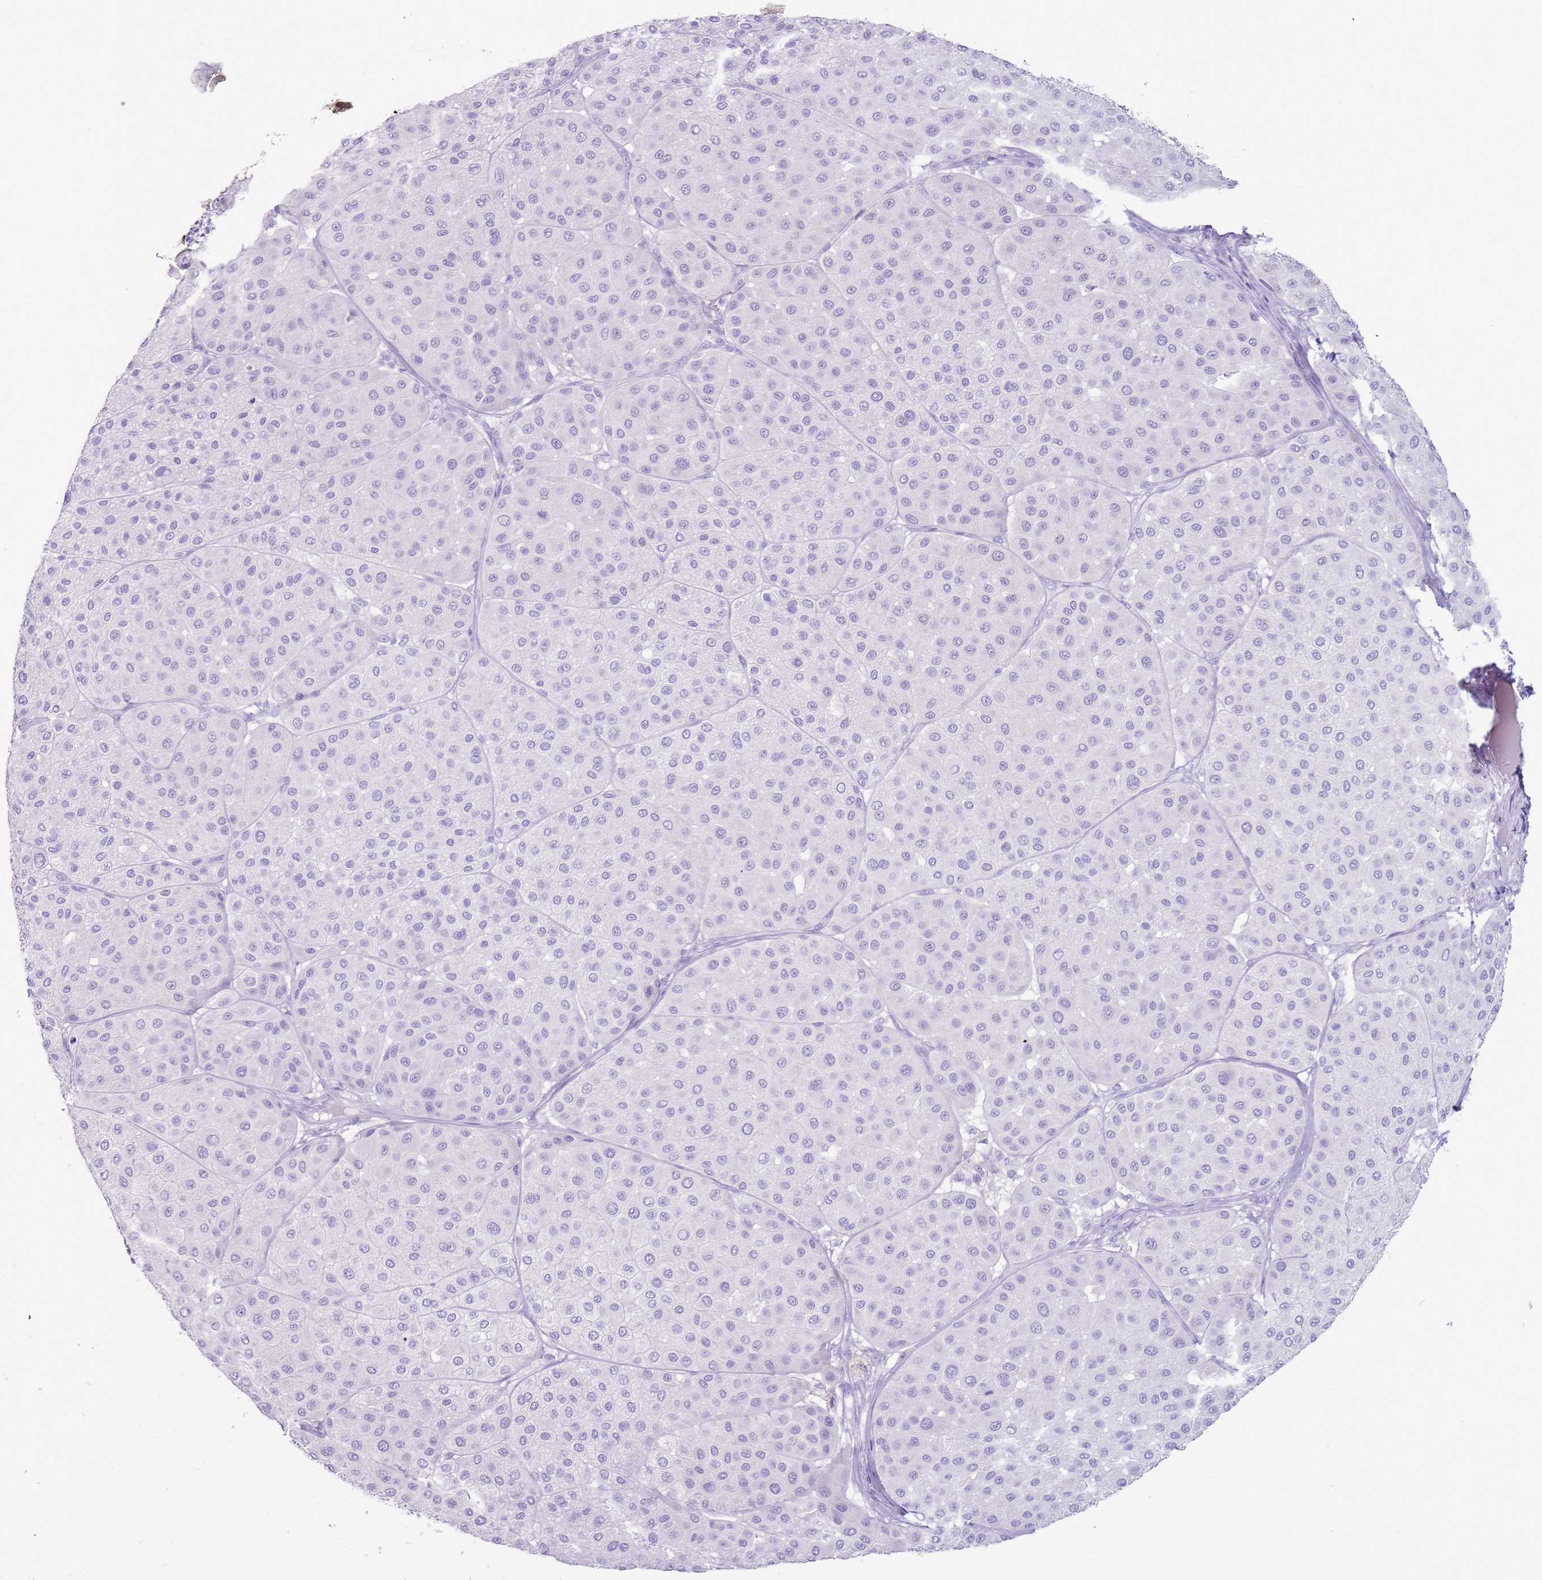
{"staining": {"intensity": "negative", "quantity": "none", "location": "none"}, "tissue": "melanoma", "cell_type": "Tumor cells", "image_type": "cancer", "snomed": [{"axis": "morphology", "description": "Malignant melanoma, Metastatic site"}, {"axis": "topography", "description": "Smooth muscle"}], "caption": "Immunohistochemistry of human melanoma demonstrates no expression in tumor cells. The staining is performed using DAB (3,3'-diaminobenzidine) brown chromogen with nuclei counter-stained in using hematoxylin.", "gene": "NBPF3", "patient": {"sex": "male", "age": 41}}